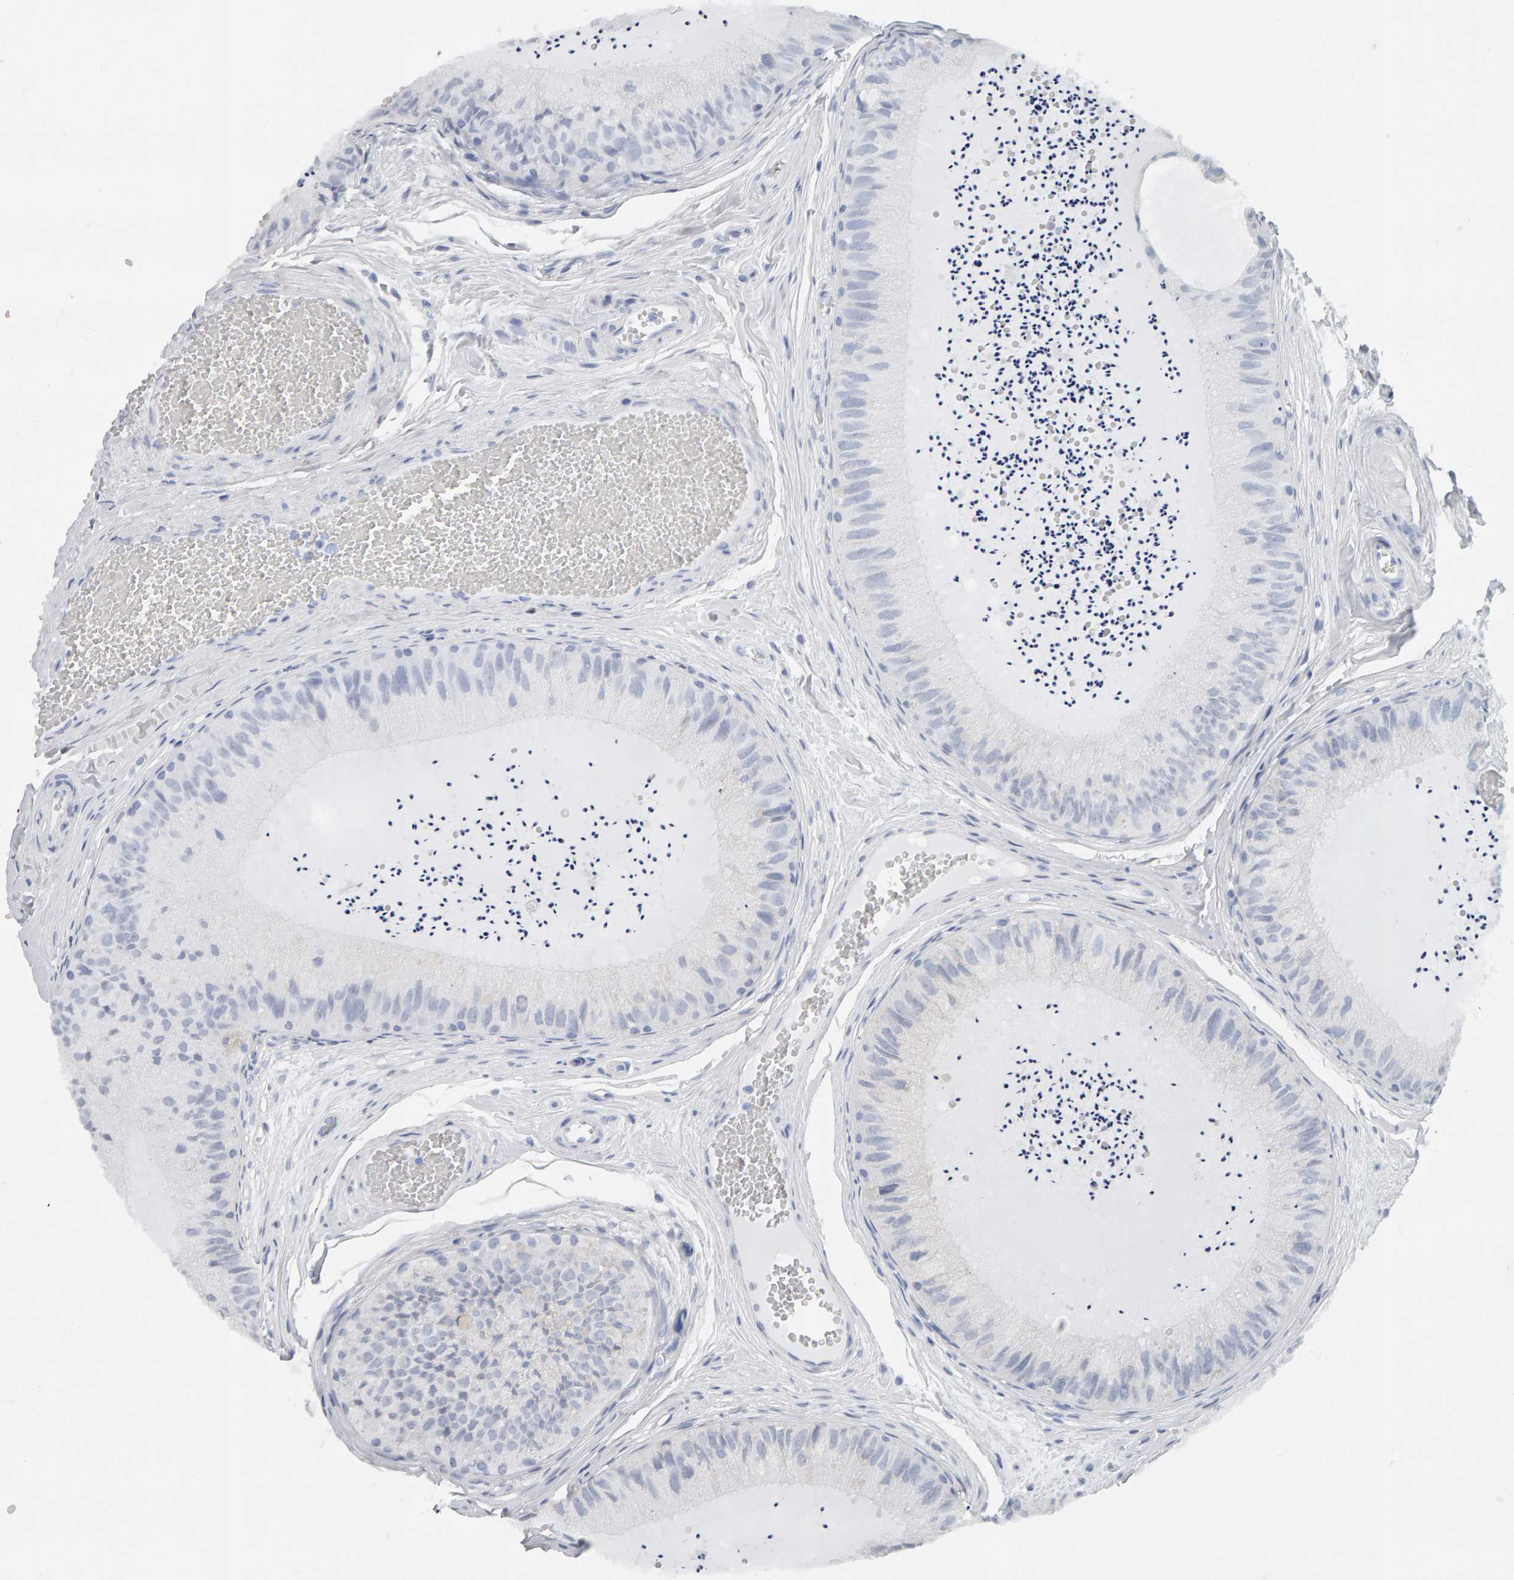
{"staining": {"intensity": "weak", "quantity": "<25%", "location": "cytoplasmic/membranous"}, "tissue": "epididymis", "cell_type": "Glandular cells", "image_type": "normal", "snomed": [{"axis": "morphology", "description": "Normal tissue, NOS"}, {"axis": "topography", "description": "Epididymis"}], "caption": "Image shows no significant protein positivity in glandular cells of unremarkable epididymis. Nuclei are stained in blue.", "gene": "ADHFE1", "patient": {"sex": "male", "age": 31}}